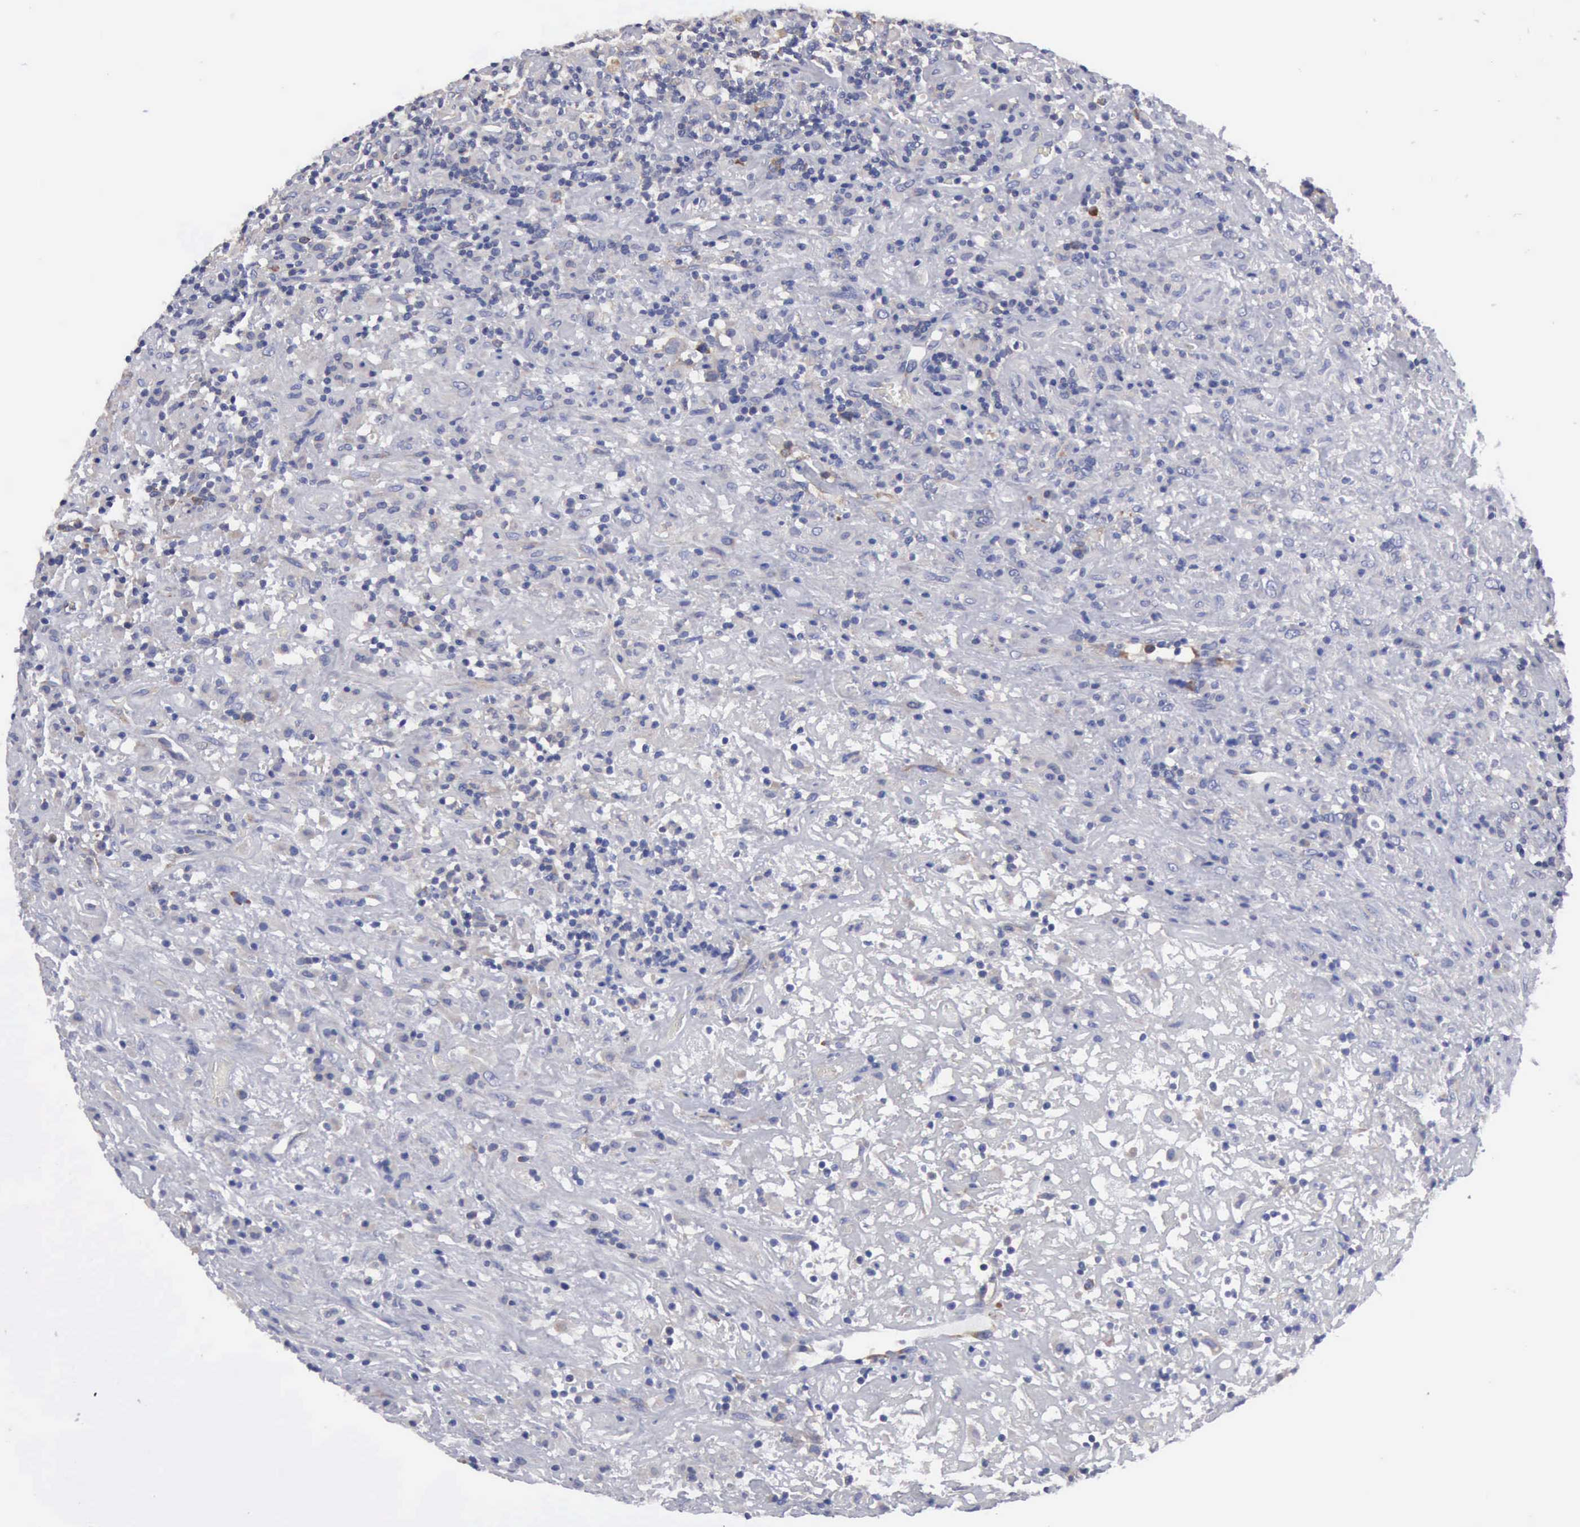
{"staining": {"intensity": "negative", "quantity": "none", "location": "none"}, "tissue": "lymphoma", "cell_type": "Tumor cells", "image_type": "cancer", "snomed": [{"axis": "morphology", "description": "Hodgkin's disease, NOS"}, {"axis": "topography", "description": "Lymph node"}], "caption": "DAB immunohistochemical staining of human lymphoma demonstrates no significant expression in tumor cells.", "gene": "TXLNG", "patient": {"sex": "male", "age": 46}}